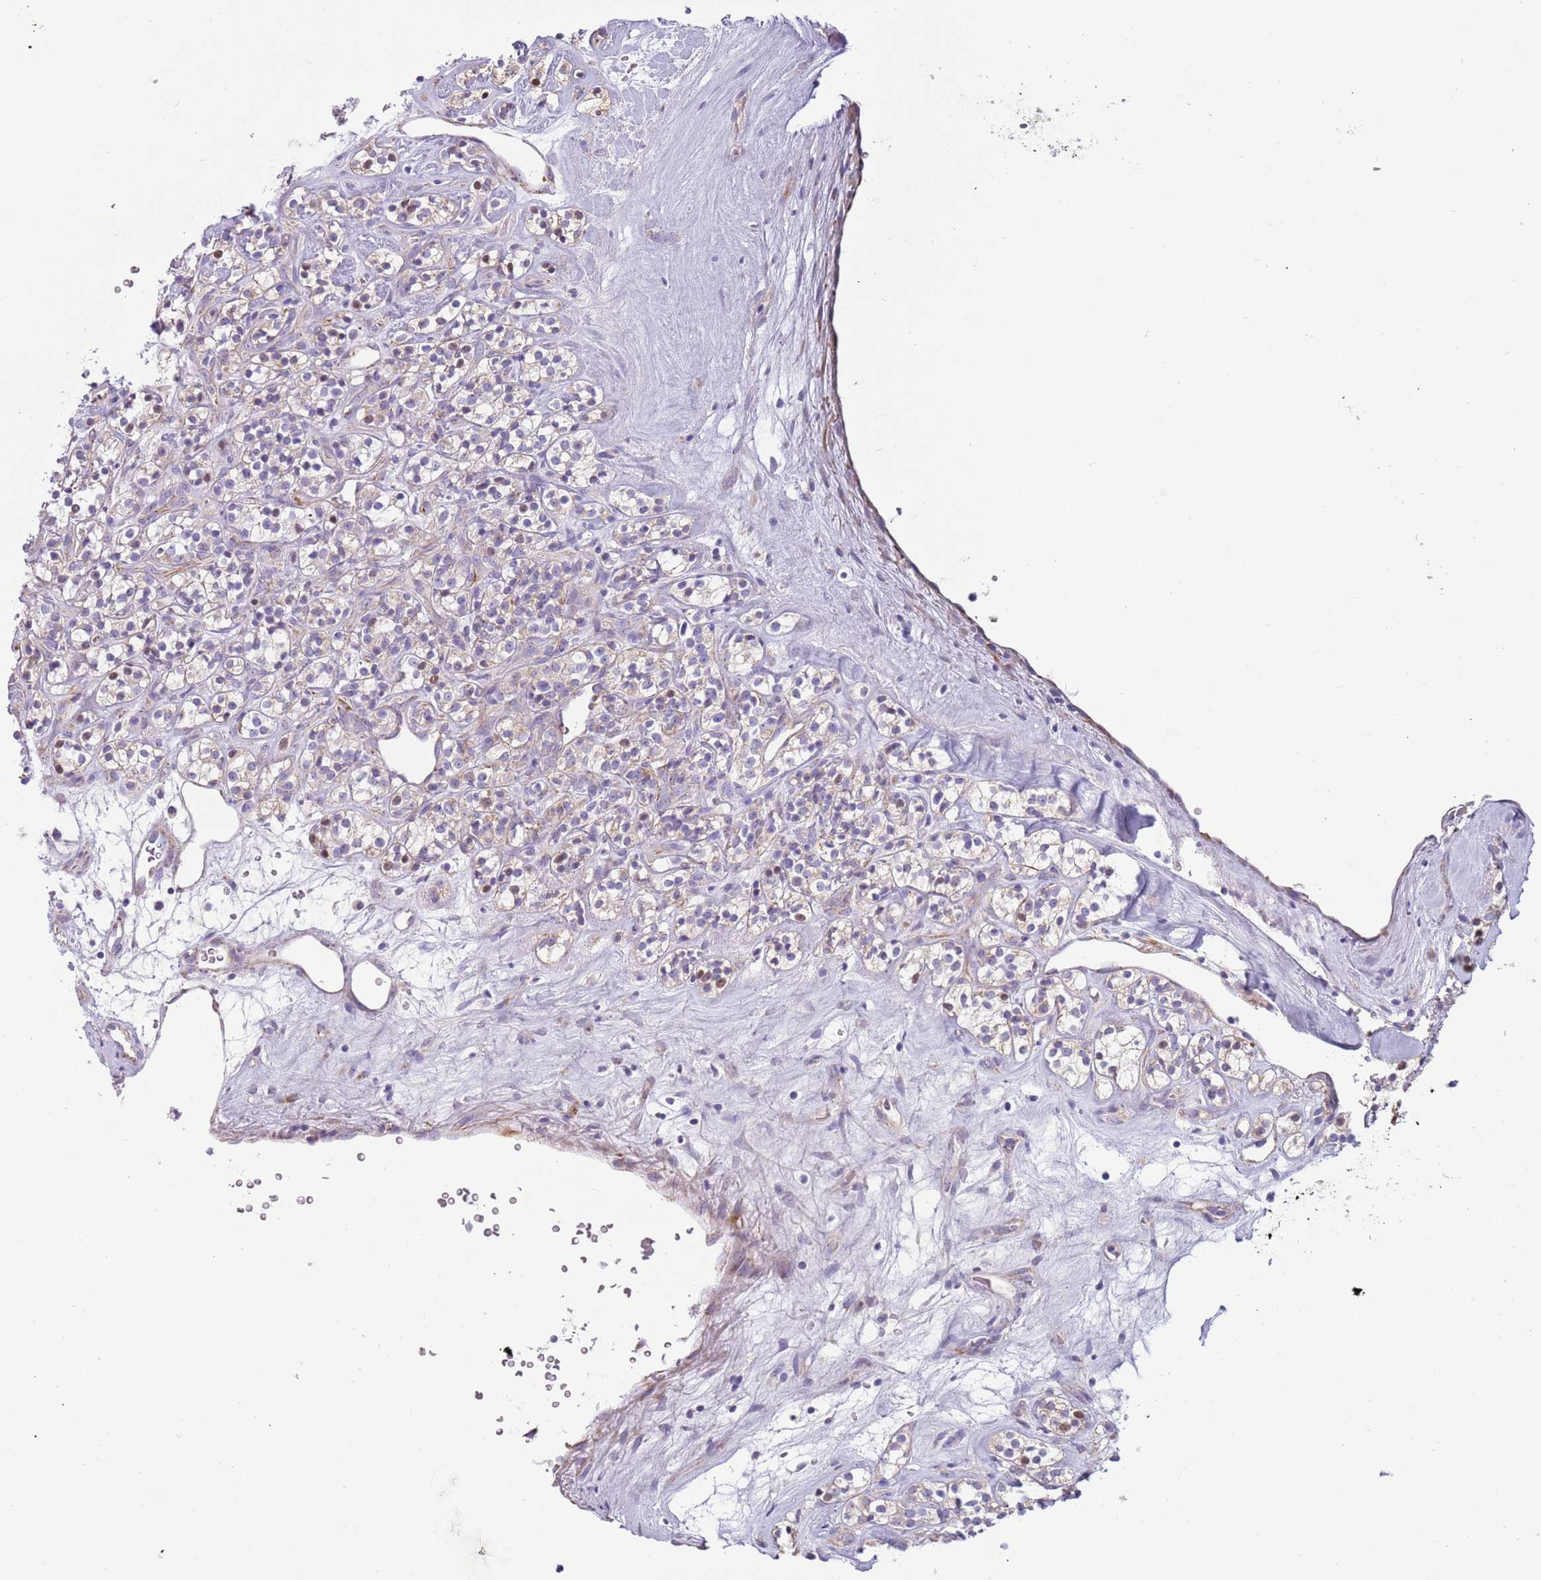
{"staining": {"intensity": "negative", "quantity": "none", "location": "none"}, "tissue": "renal cancer", "cell_type": "Tumor cells", "image_type": "cancer", "snomed": [{"axis": "morphology", "description": "Adenocarcinoma, NOS"}, {"axis": "topography", "description": "Kidney"}], "caption": "Immunohistochemical staining of adenocarcinoma (renal) demonstrates no significant staining in tumor cells.", "gene": "RNF222", "patient": {"sex": "male", "age": 77}}